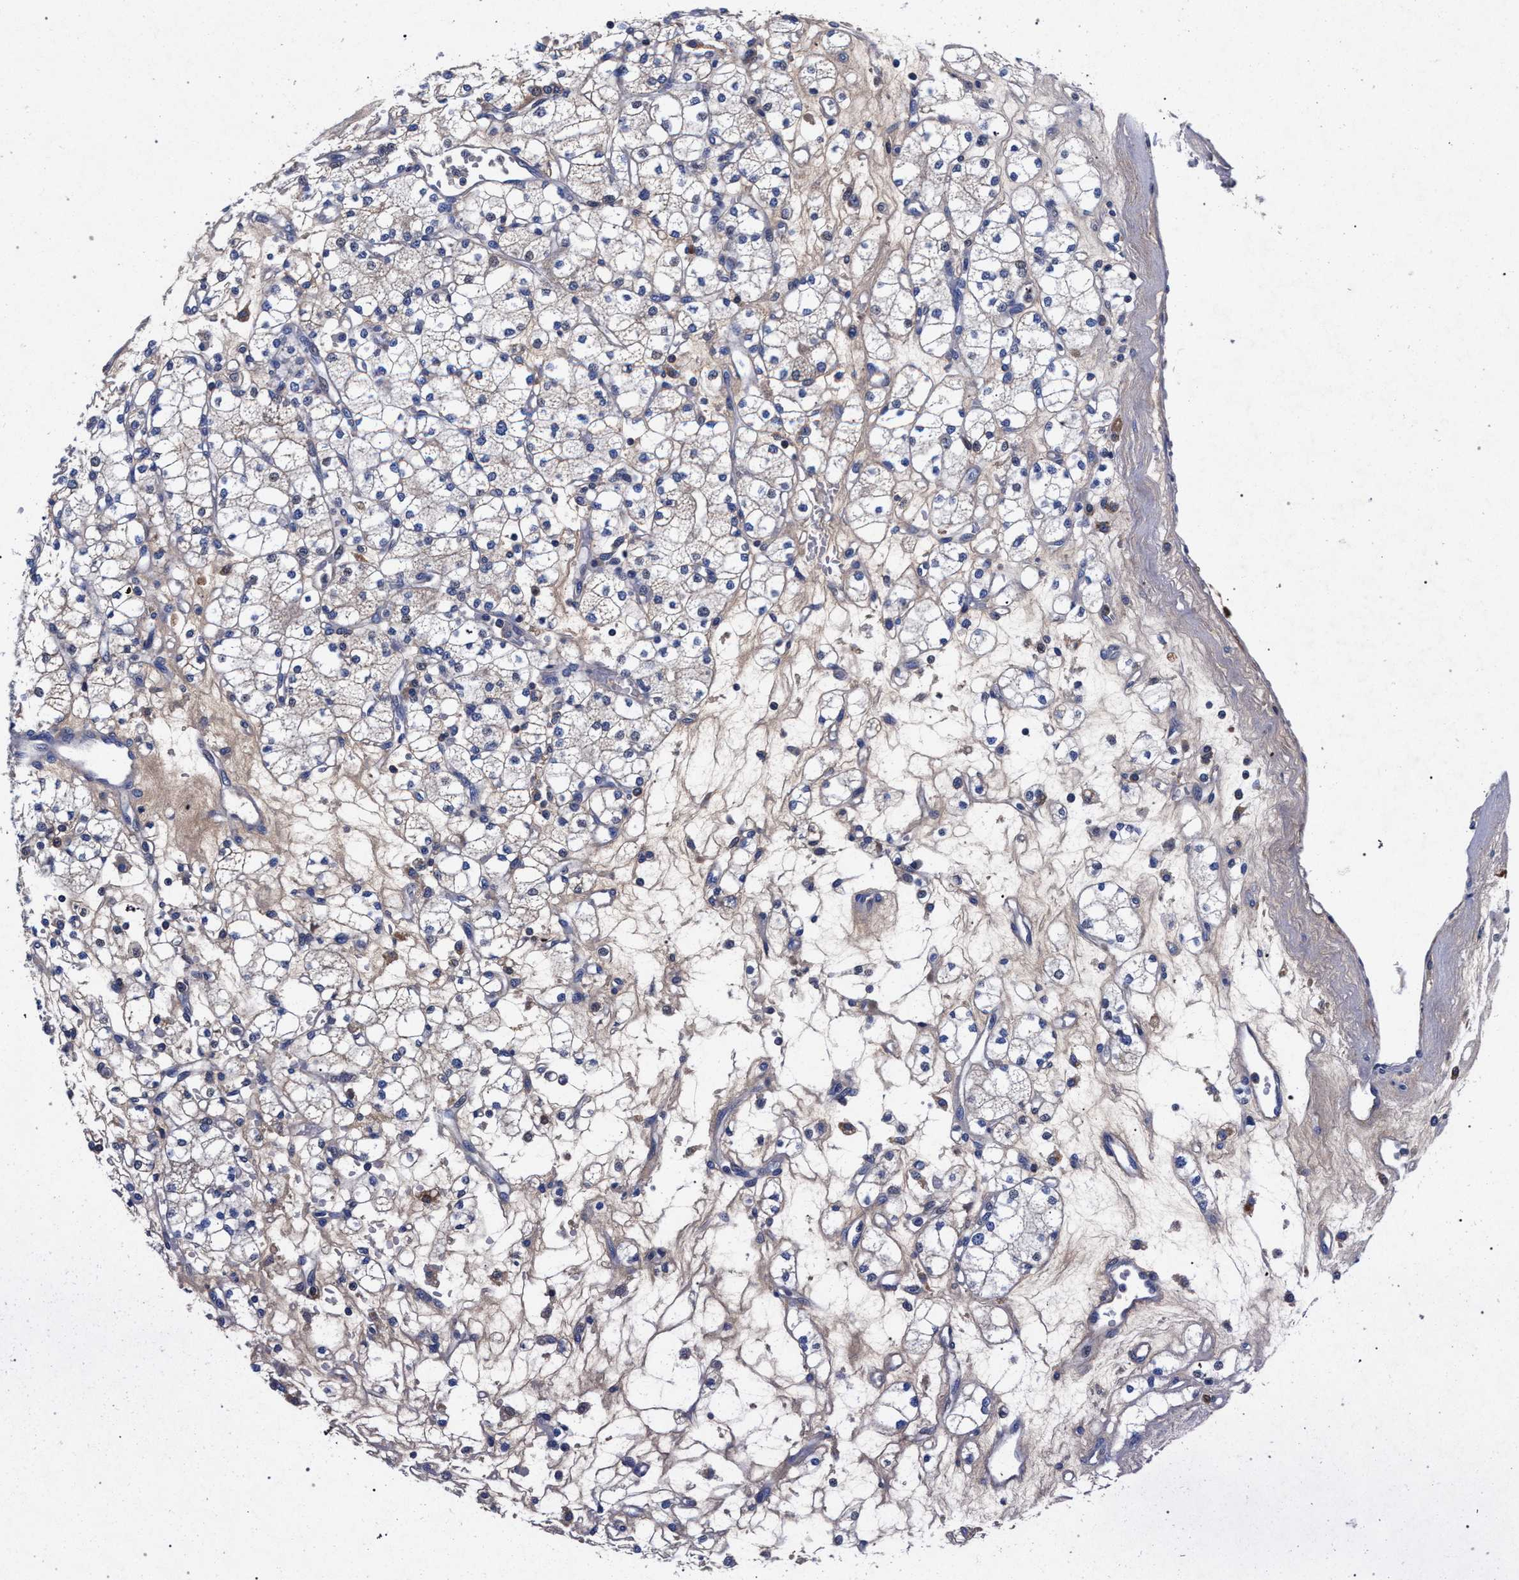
{"staining": {"intensity": "weak", "quantity": "<25%", "location": "cytoplasmic/membranous"}, "tissue": "renal cancer", "cell_type": "Tumor cells", "image_type": "cancer", "snomed": [{"axis": "morphology", "description": "Adenocarcinoma, NOS"}, {"axis": "topography", "description": "Kidney"}], "caption": "A high-resolution micrograph shows IHC staining of adenocarcinoma (renal), which reveals no significant expression in tumor cells.", "gene": "HSD17B14", "patient": {"sex": "male", "age": 77}}